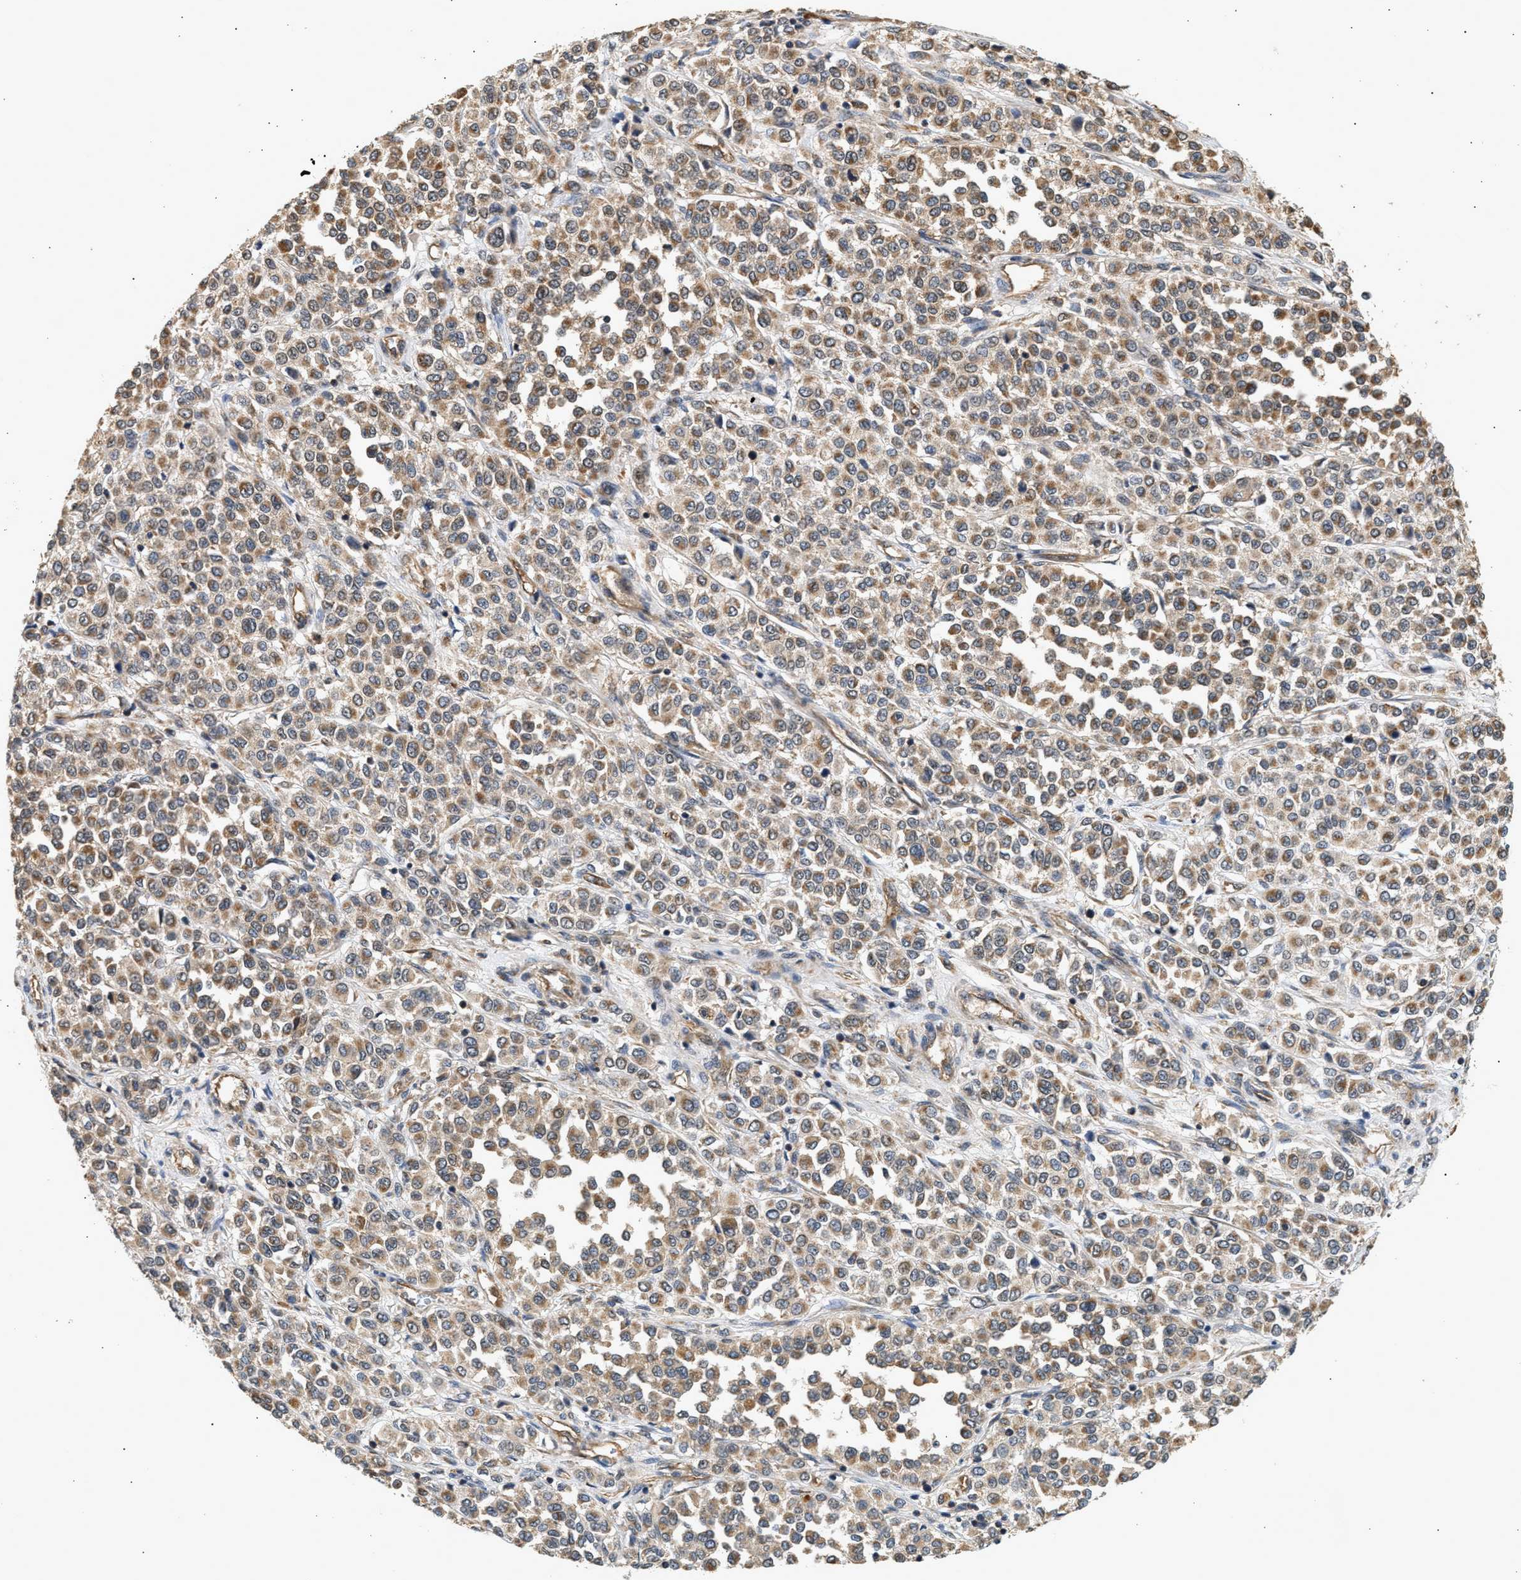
{"staining": {"intensity": "moderate", "quantity": ">75%", "location": "cytoplasmic/membranous"}, "tissue": "melanoma", "cell_type": "Tumor cells", "image_type": "cancer", "snomed": [{"axis": "morphology", "description": "Malignant melanoma, Metastatic site"}, {"axis": "topography", "description": "Pancreas"}], "caption": "Immunohistochemistry of human melanoma shows medium levels of moderate cytoplasmic/membranous staining in about >75% of tumor cells.", "gene": "DUSP14", "patient": {"sex": "female", "age": 30}}